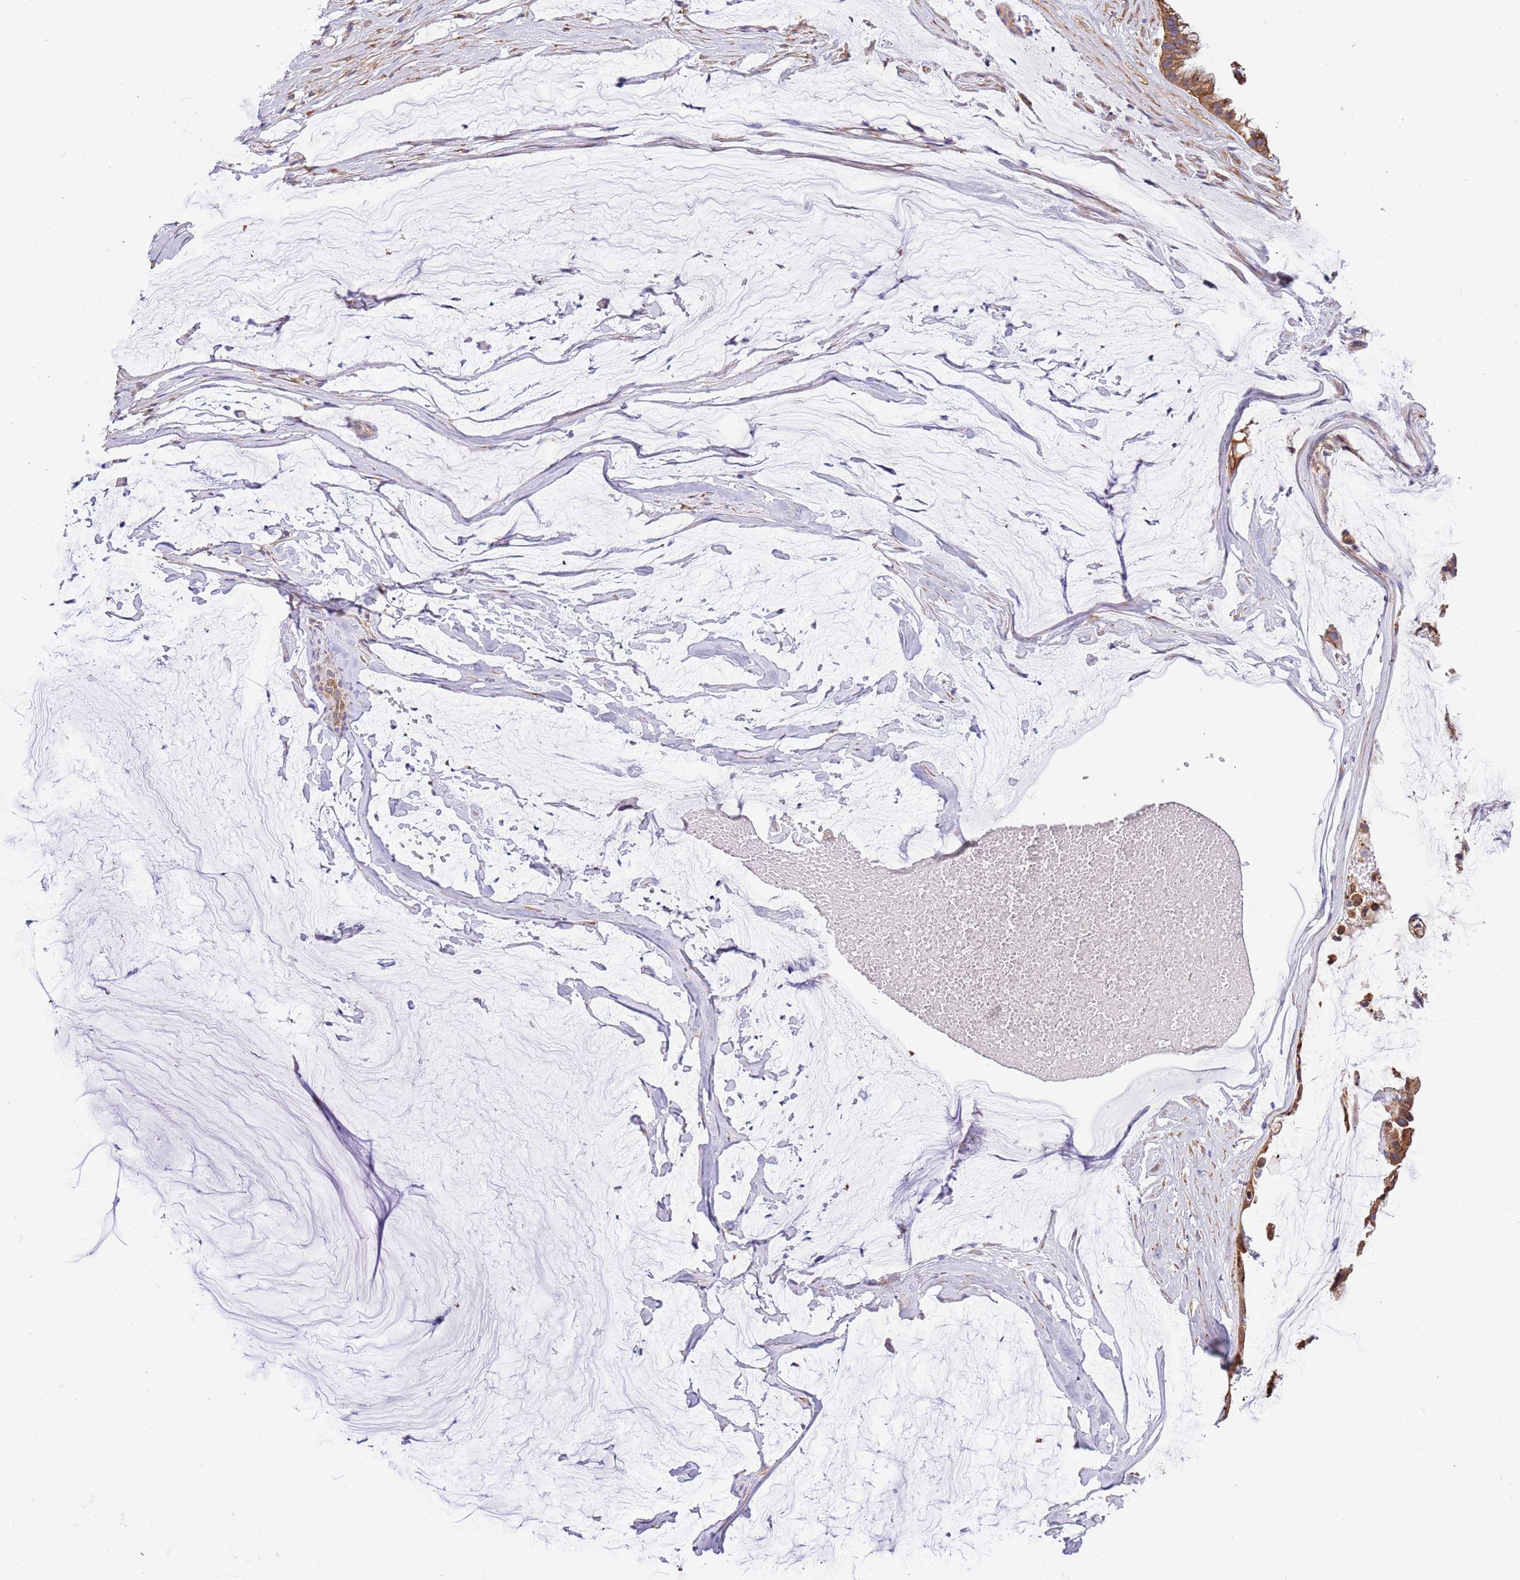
{"staining": {"intensity": "moderate", "quantity": ">75%", "location": "cytoplasmic/membranous"}, "tissue": "ovarian cancer", "cell_type": "Tumor cells", "image_type": "cancer", "snomed": [{"axis": "morphology", "description": "Cystadenocarcinoma, mucinous, NOS"}, {"axis": "topography", "description": "Ovary"}], "caption": "IHC (DAB (3,3'-diaminobenzidine)) staining of mucinous cystadenocarcinoma (ovarian) demonstrates moderate cytoplasmic/membranous protein positivity in approximately >75% of tumor cells. (Brightfield microscopy of DAB IHC at high magnification).", "gene": "NAALADL1", "patient": {"sex": "female", "age": 39}}